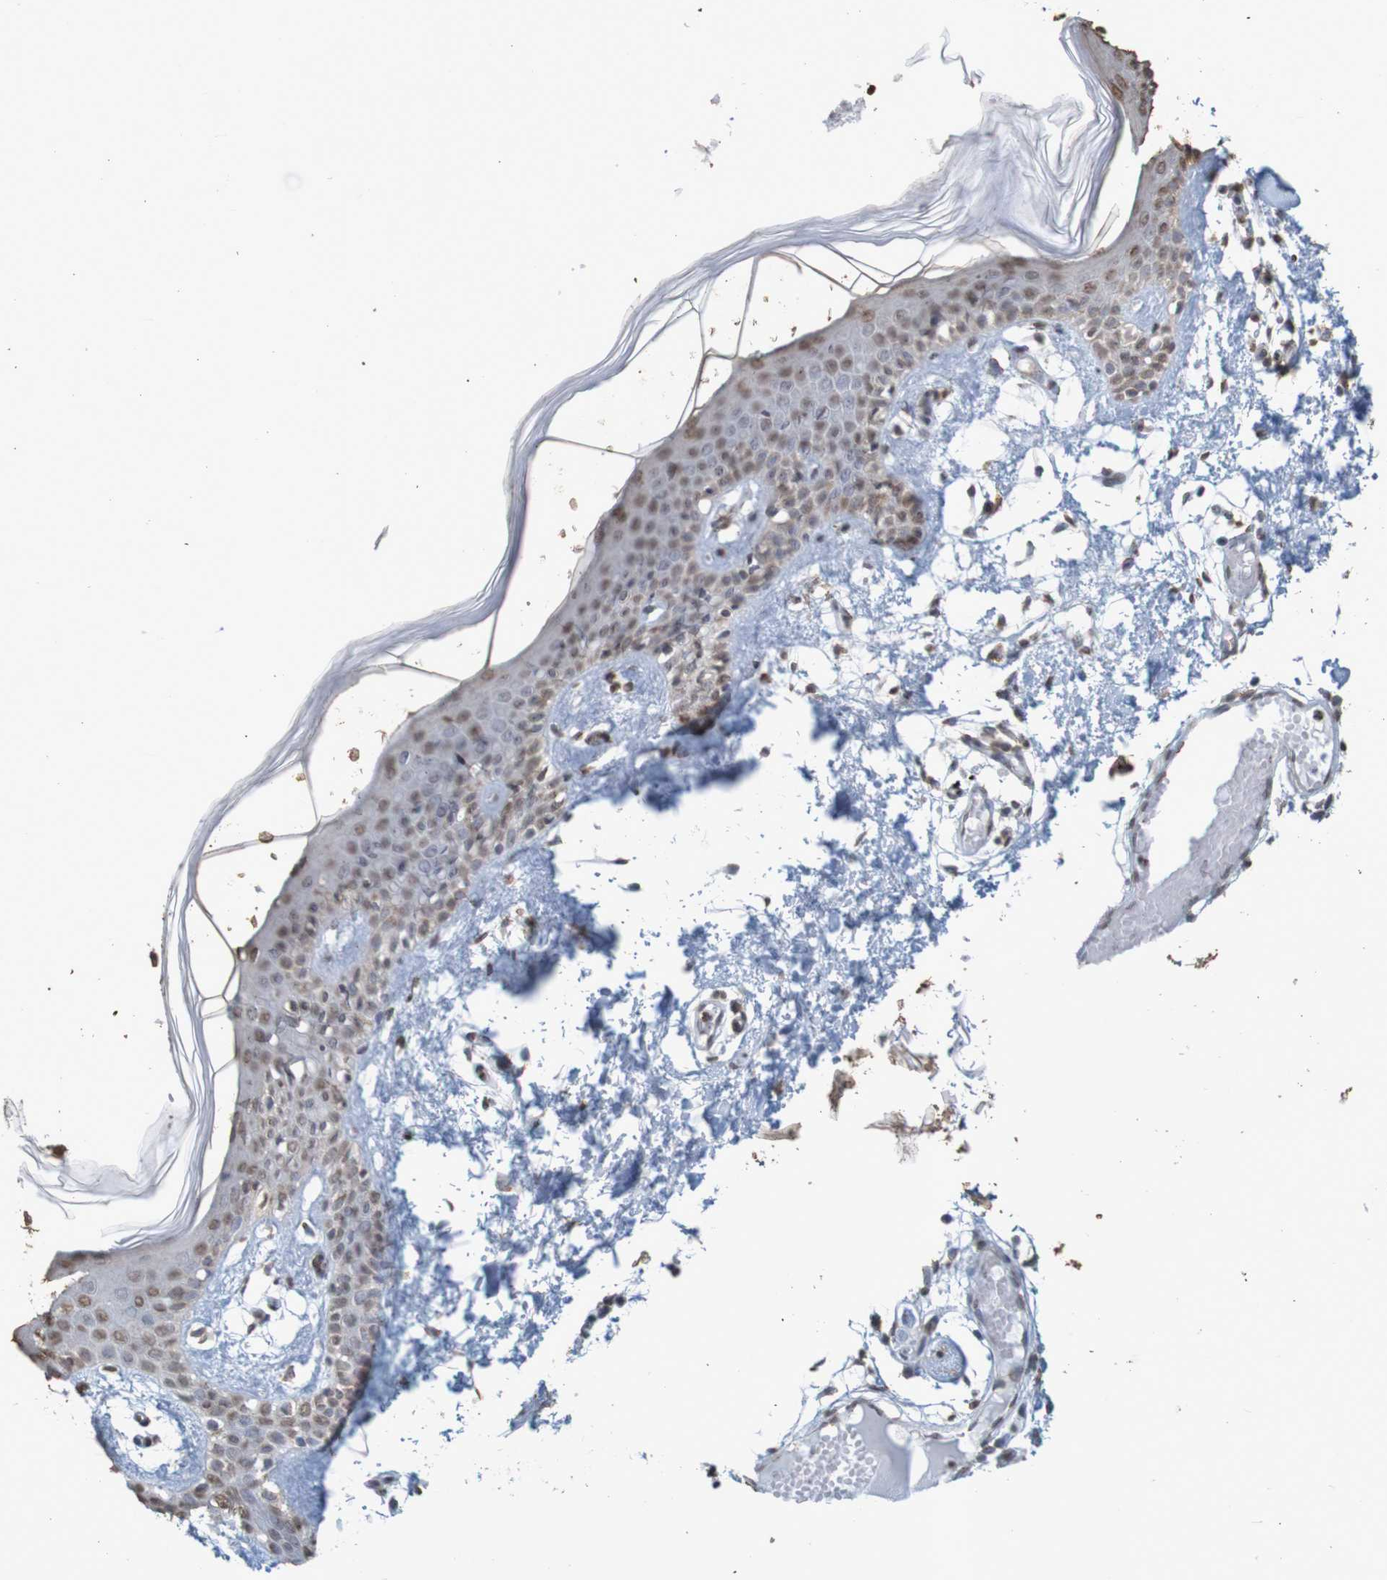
{"staining": {"intensity": "moderate", "quantity": "25%-75%", "location": "nuclear"}, "tissue": "skin", "cell_type": "Fibroblasts", "image_type": "normal", "snomed": [{"axis": "morphology", "description": "Normal tissue, NOS"}, {"axis": "topography", "description": "Skin"}], "caption": "Immunohistochemistry (IHC) histopathology image of unremarkable skin stained for a protein (brown), which demonstrates medium levels of moderate nuclear expression in about 25%-75% of fibroblasts.", "gene": "GFI1", "patient": {"sex": "male", "age": 53}}